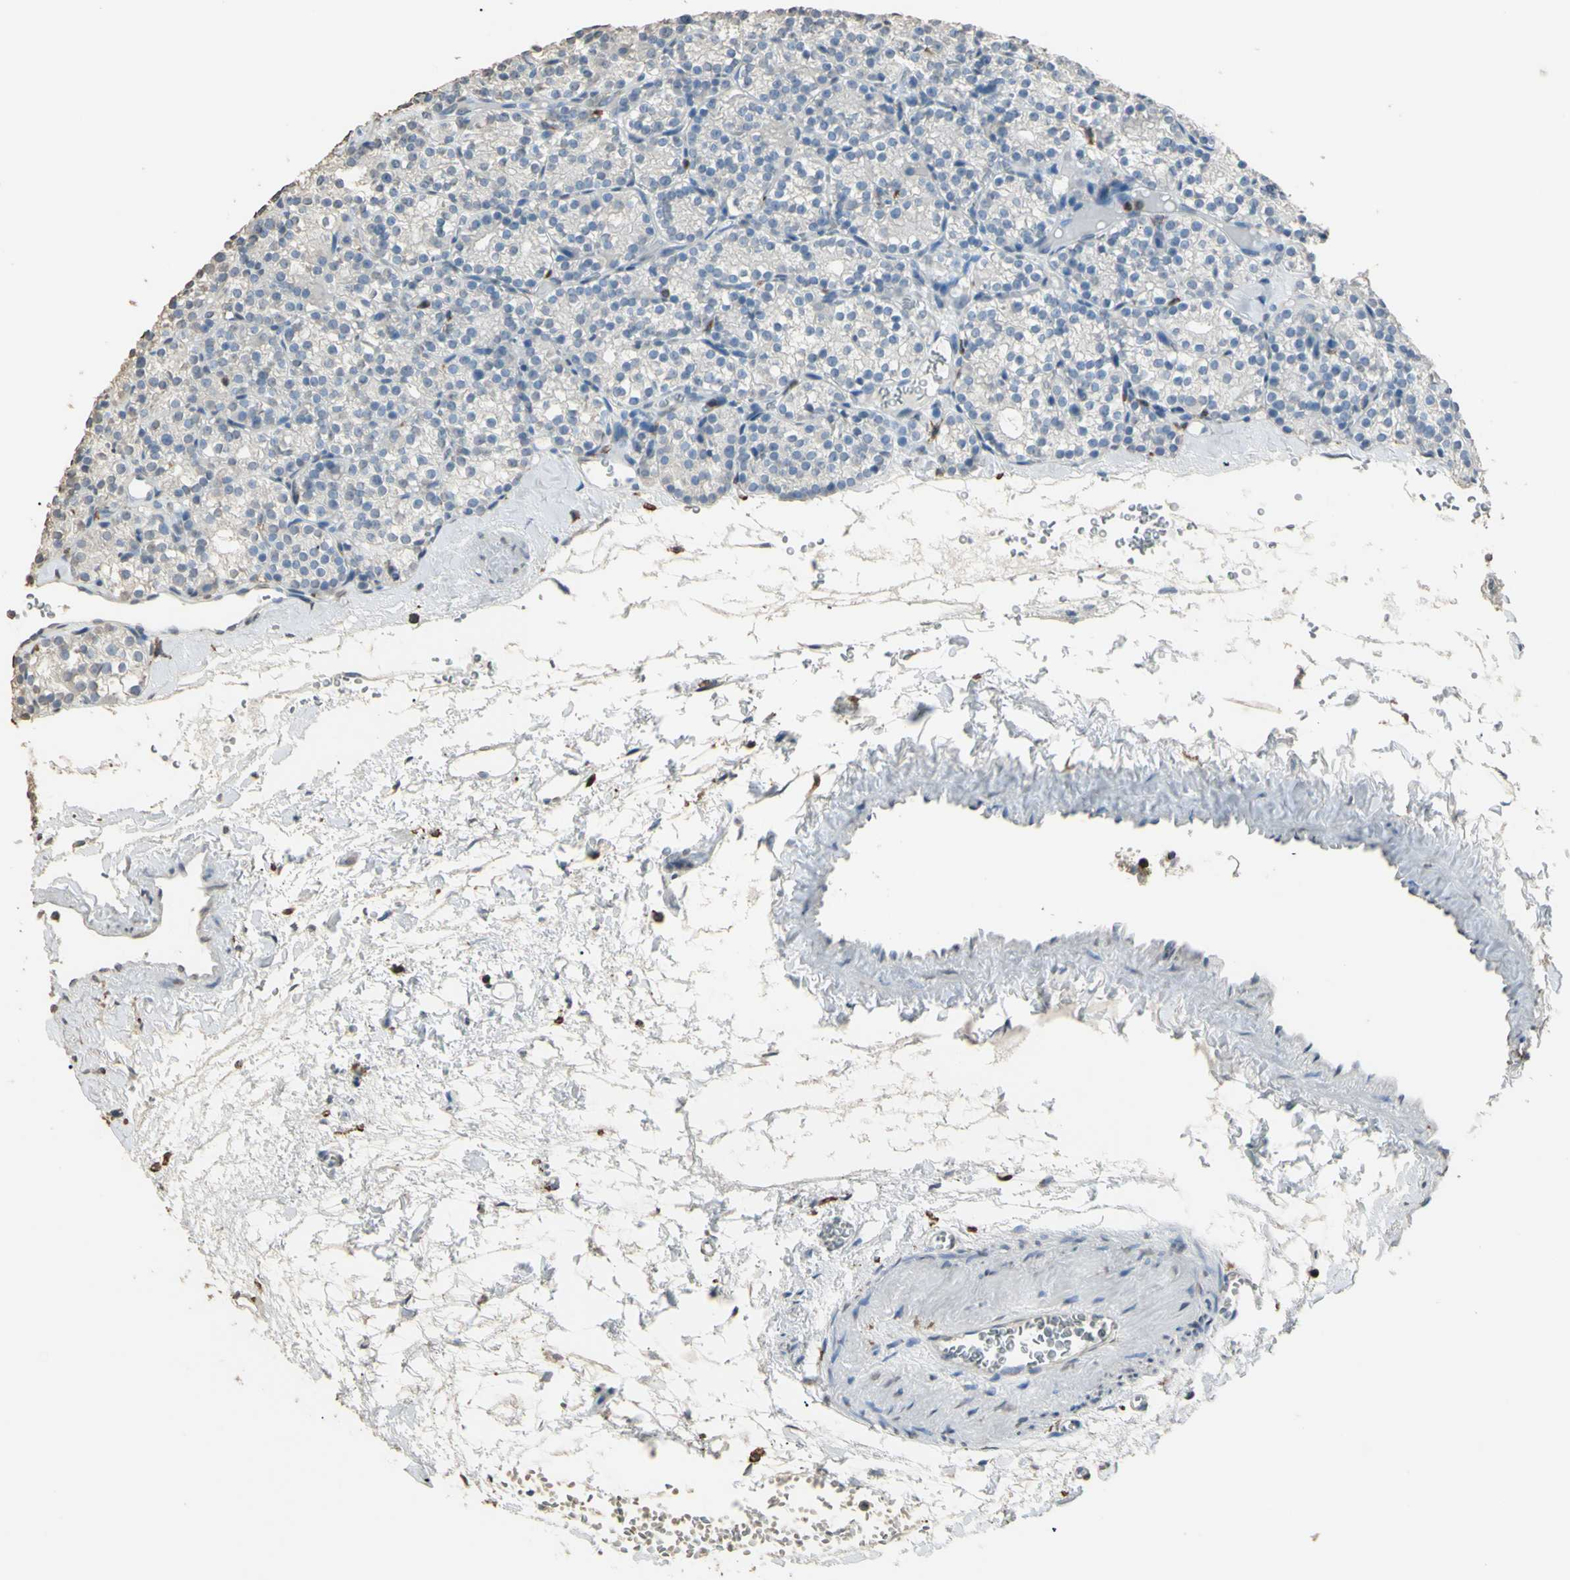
{"staining": {"intensity": "negative", "quantity": "none", "location": "none"}, "tissue": "parathyroid gland", "cell_type": "Glandular cells", "image_type": "normal", "snomed": [{"axis": "morphology", "description": "Normal tissue, NOS"}, {"axis": "topography", "description": "Parathyroid gland"}], "caption": "High magnification brightfield microscopy of normal parathyroid gland stained with DAB (3,3'-diaminobenzidine) (brown) and counterstained with hematoxylin (blue): glandular cells show no significant positivity. The staining was performed using DAB (3,3'-diaminobenzidine) to visualize the protein expression in brown, while the nuclei were stained in blue with hematoxylin (Magnification: 20x).", "gene": "PSTPIP1", "patient": {"sex": "female", "age": 64}}